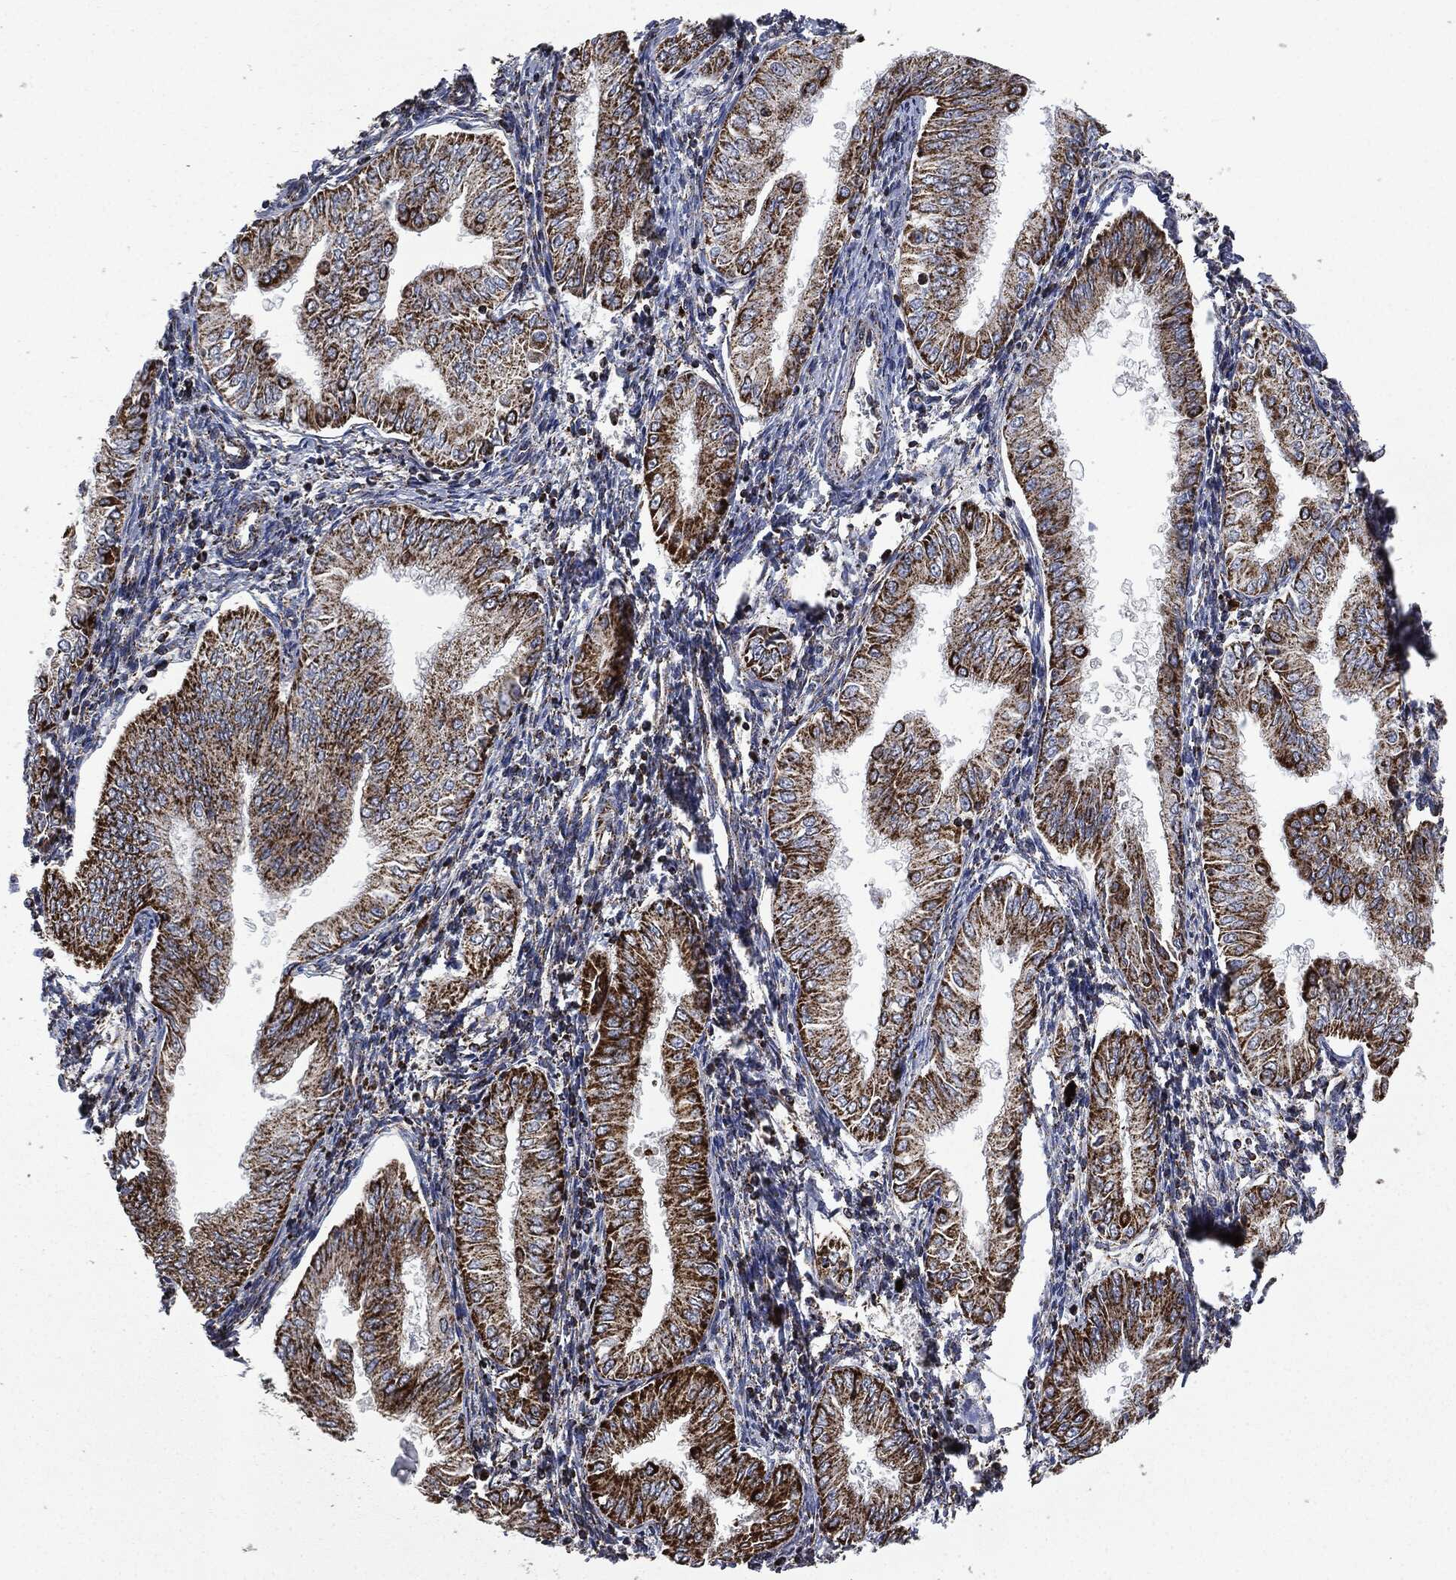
{"staining": {"intensity": "strong", "quantity": ">75%", "location": "cytoplasmic/membranous"}, "tissue": "endometrial cancer", "cell_type": "Tumor cells", "image_type": "cancer", "snomed": [{"axis": "morphology", "description": "Adenocarcinoma, NOS"}, {"axis": "topography", "description": "Endometrium"}], "caption": "DAB immunohistochemical staining of endometrial cancer (adenocarcinoma) shows strong cytoplasmic/membranous protein positivity in about >75% of tumor cells.", "gene": "RYK", "patient": {"sex": "female", "age": 53}}